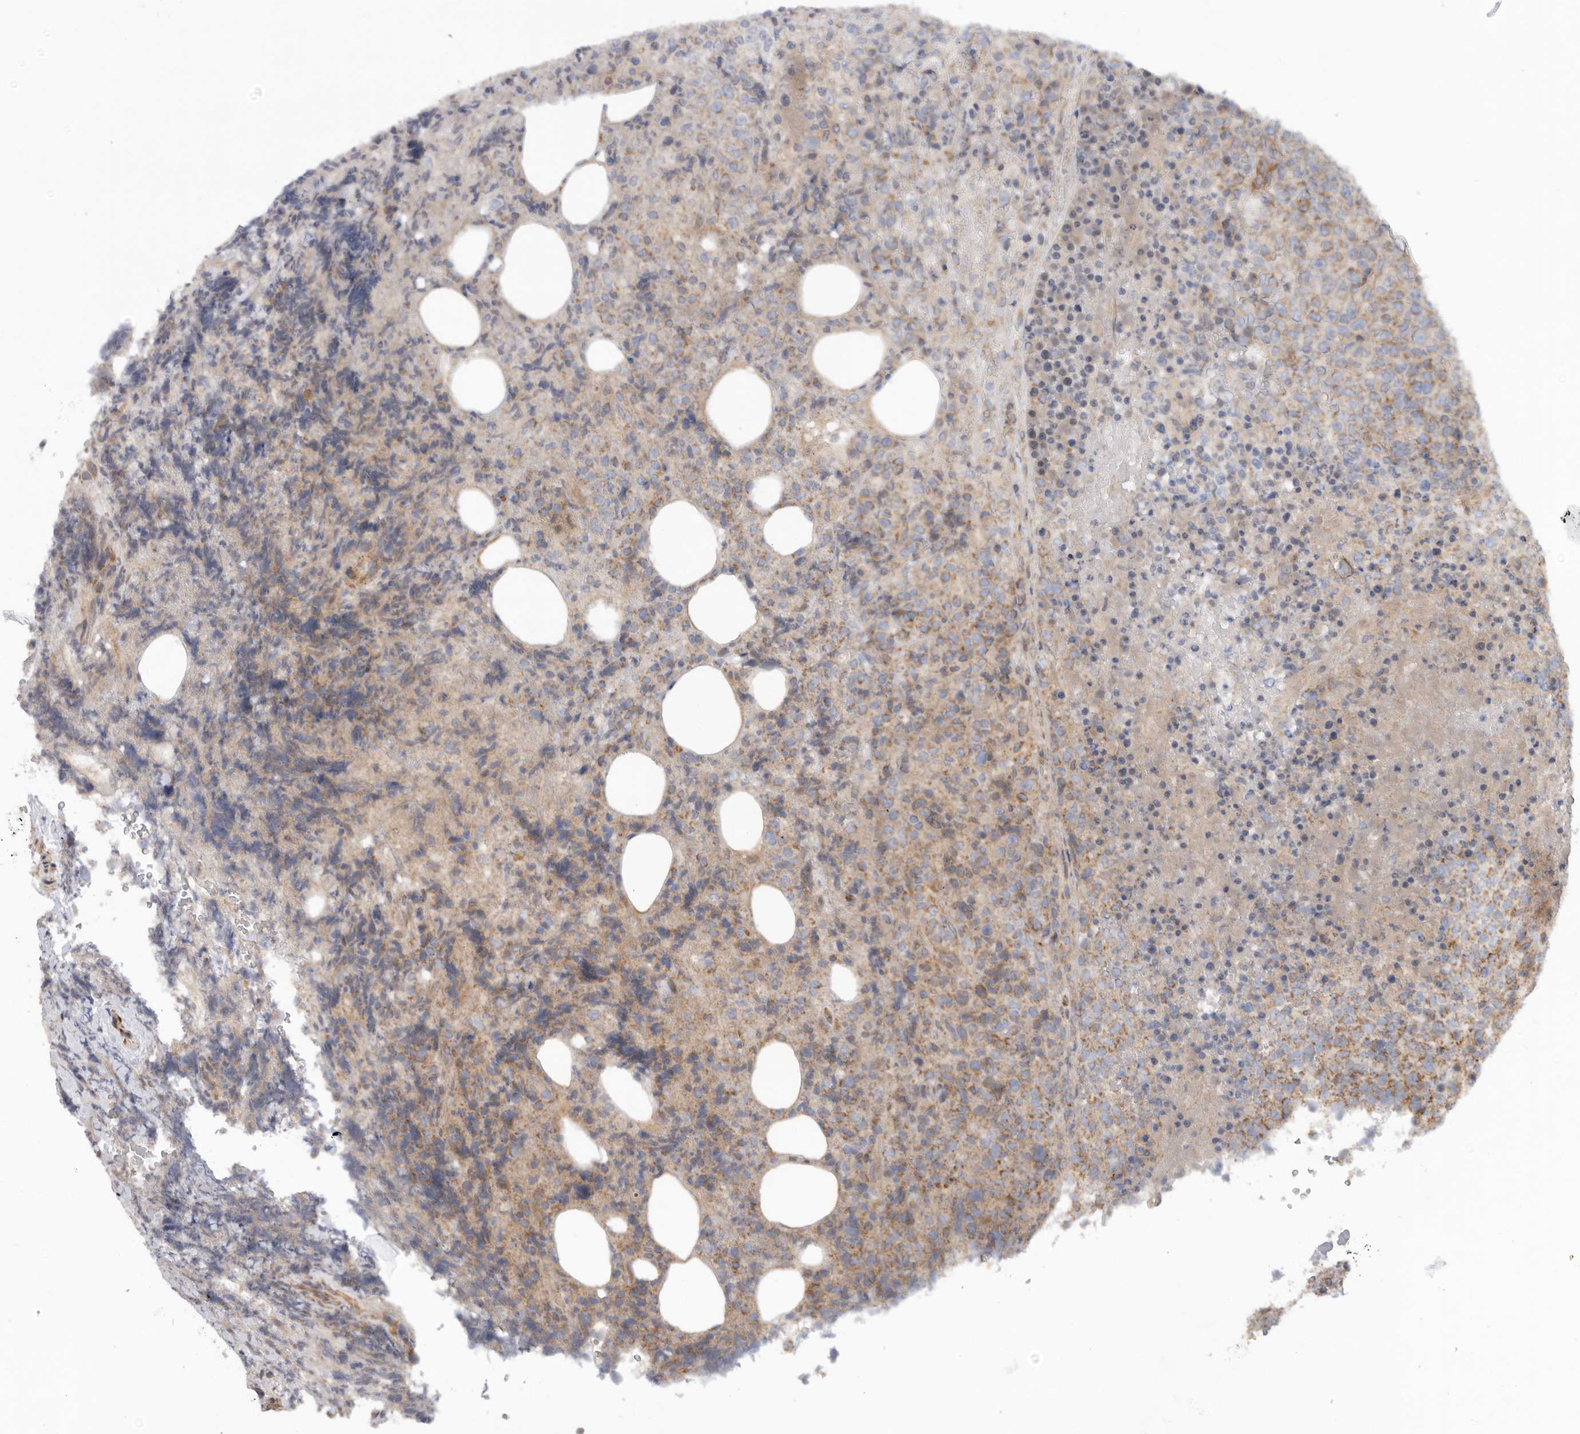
{"staining": {"intensity": "moderate", "quantity": "25%-75%", "location": "cytoplasmic/membranous"}, "tissue": "lymphoma", "cell_type": "Tumor cells", "image_type": "cancer", "snomed": [{"axis": "morphology", "description": "Malignant lymphoma, non-Hodgkin's type, High grade"}, {"axis": "topography", "description": "Lymph node"}], "caption": "Lymphoma tissue reveals moderate cytoplasmic/membranous expression in about 25%-75% of tumor cells", "gene": "MTFR1L", "patient": {"sex": "male", "age": 13}}